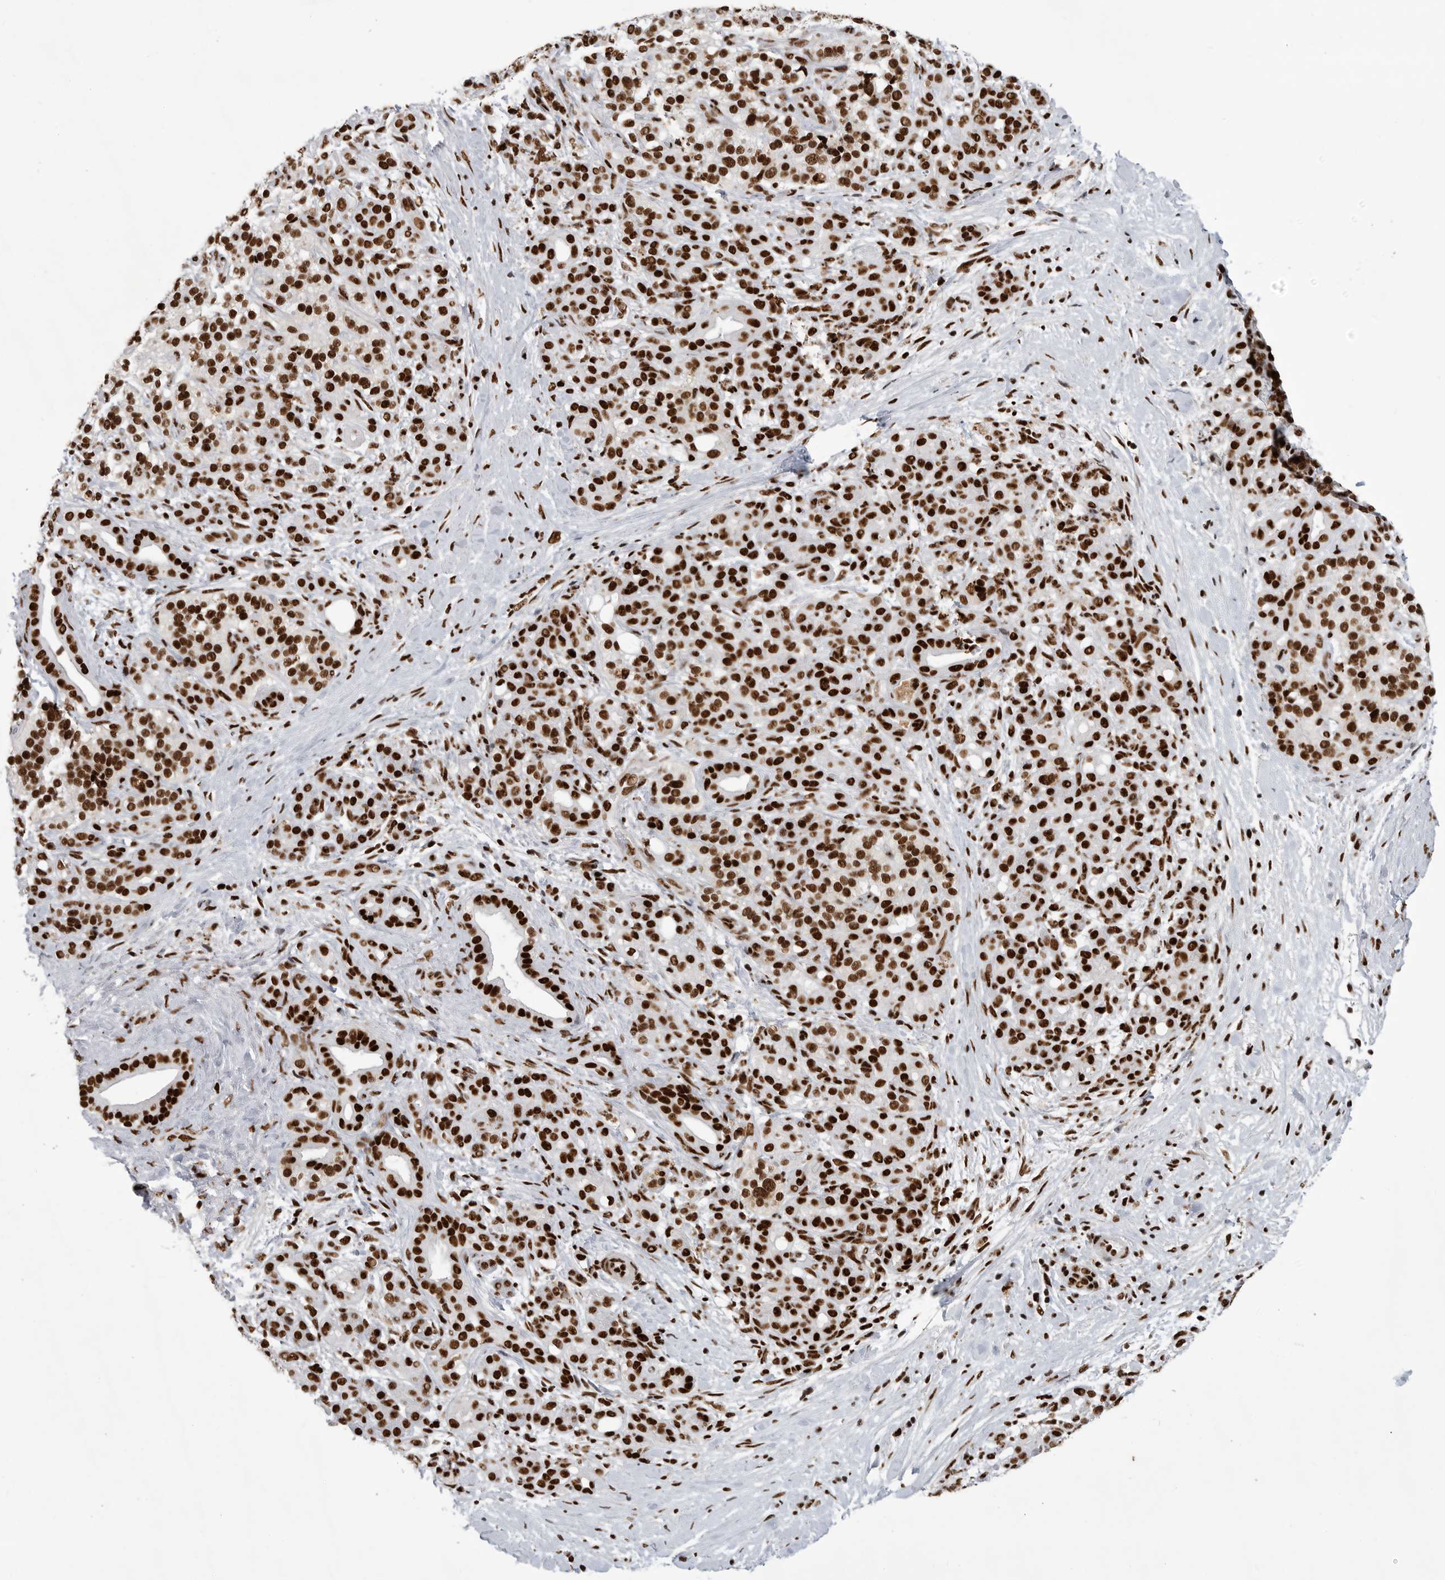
{"staining": {"intensity": "strong", "quantity": ">75%", "location": "nuclear"}, "tissue": "pancreatic cancer", "cell_type": "Tumor cells", "image_type": "cancer", "snomed": [{"axis": "morphology", "description": "Adenocarcinoma, NOS"}, {"axis": "topography", "description": "Pancreas"}], "caption": "IHC (DAB) staining of adenocarcinoma (pancreatic) exhibits strong nuclear protein positivity in about >75% of tumor cells.", "gene": "BCLAF1", "patient": {"sex": "male", "age": 58}}